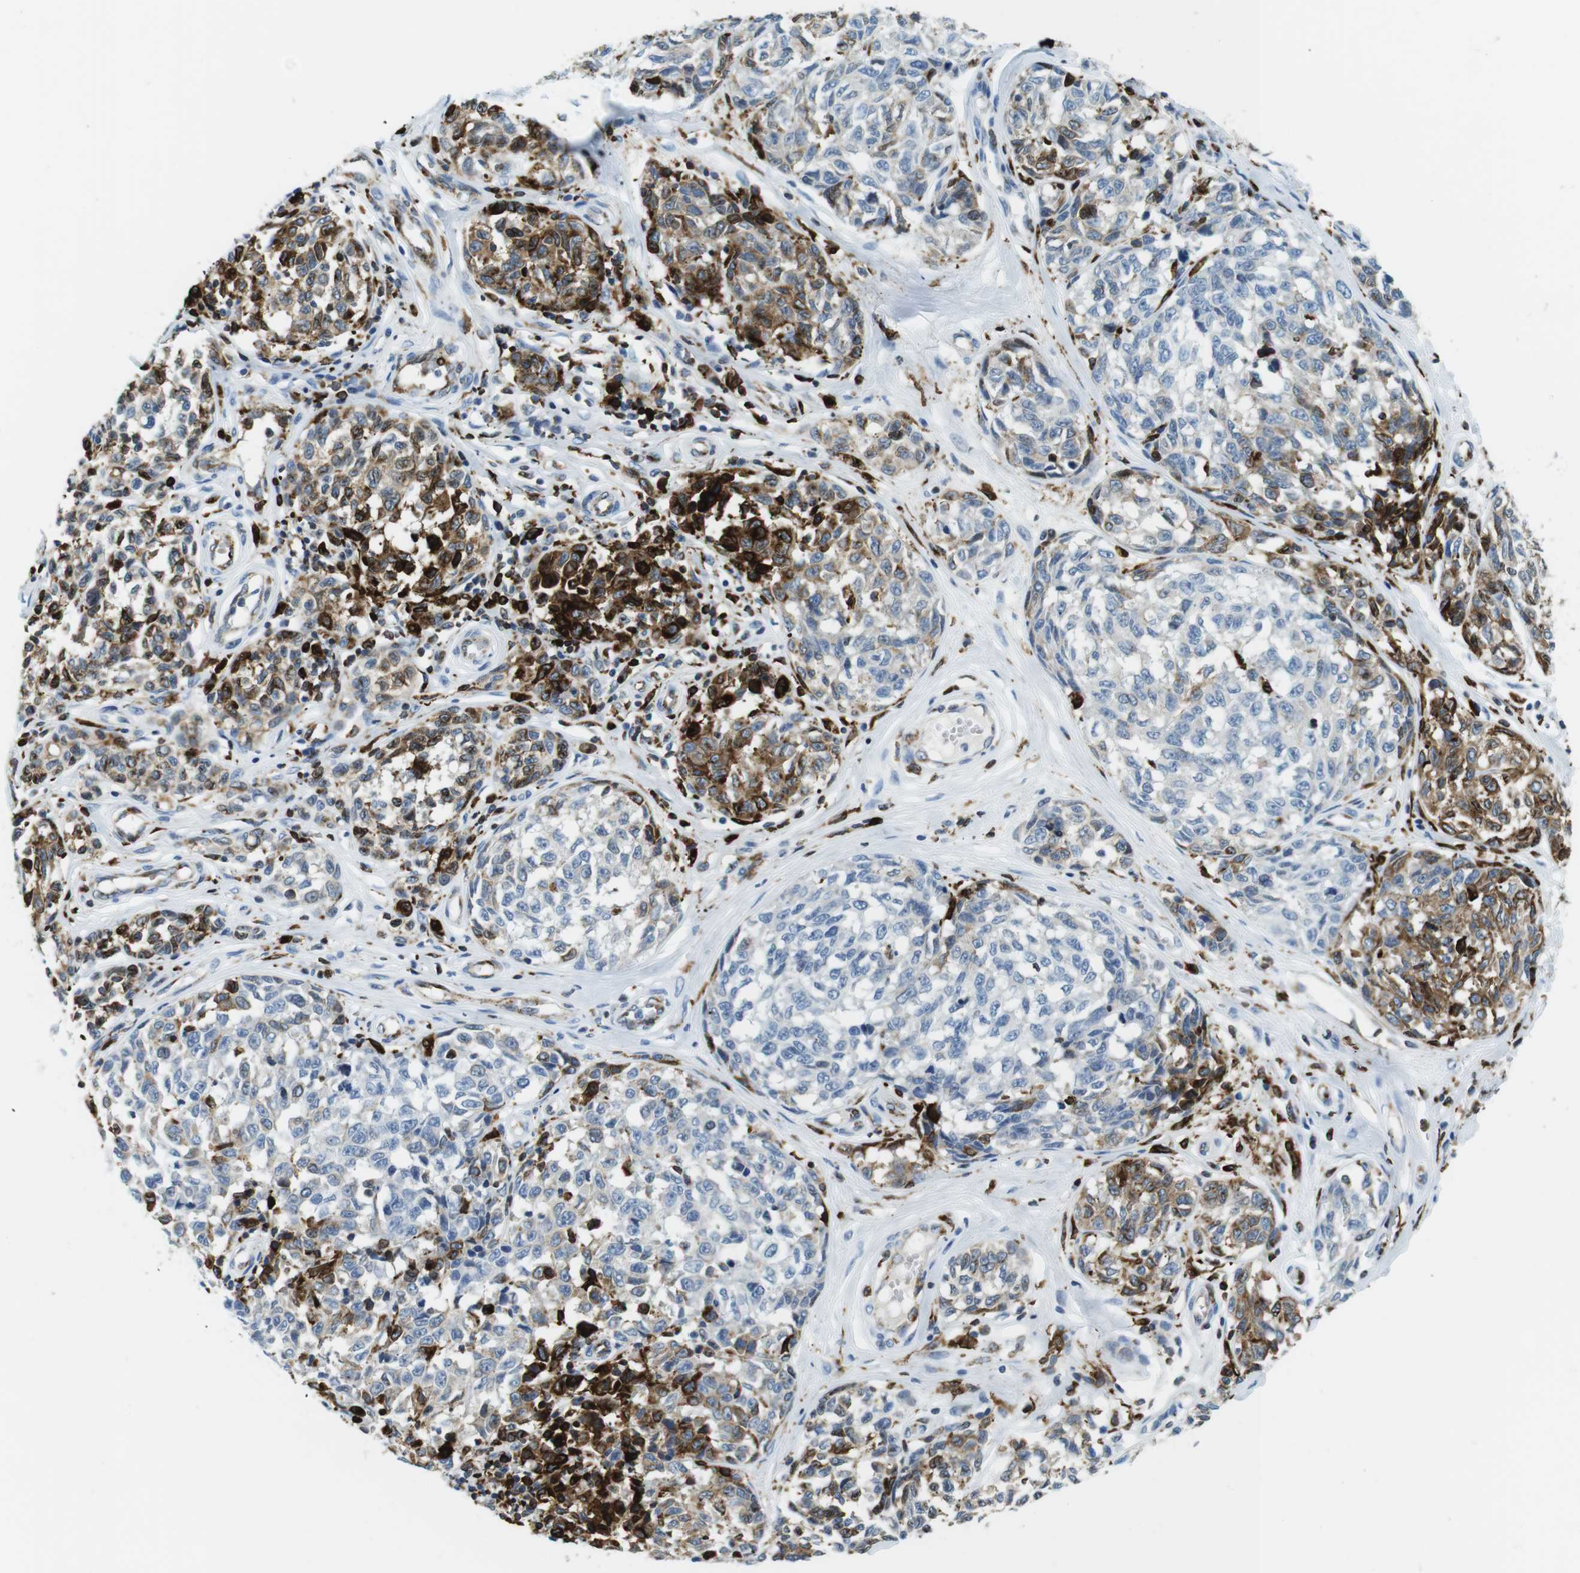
{"staining": {"intensity": "moderate", "quantity": "25%-75%", "location": "cytoplasmic/membranous"}, "tissue": "melanoma", "cell_type": "Tumor cells", "image_type": "cancer", "snomed": [{"axis": "morphology", "description": "Malignant melanoma, NOS"}, {"axis": "topography", "description": "Skin"}], "caption": "Tumor cells display moderate cytoplasmic/membranous staining in approximately 25%-75% of cells in melanoma. The staining is performed using DAB (3,3'-diaminobenzidine) brown chromogen to label protein expression. The nuclei are counter-stained blue using hematoxylin.", "gene": "CIITA", "patient": {"sex": "female", "age": 64}}